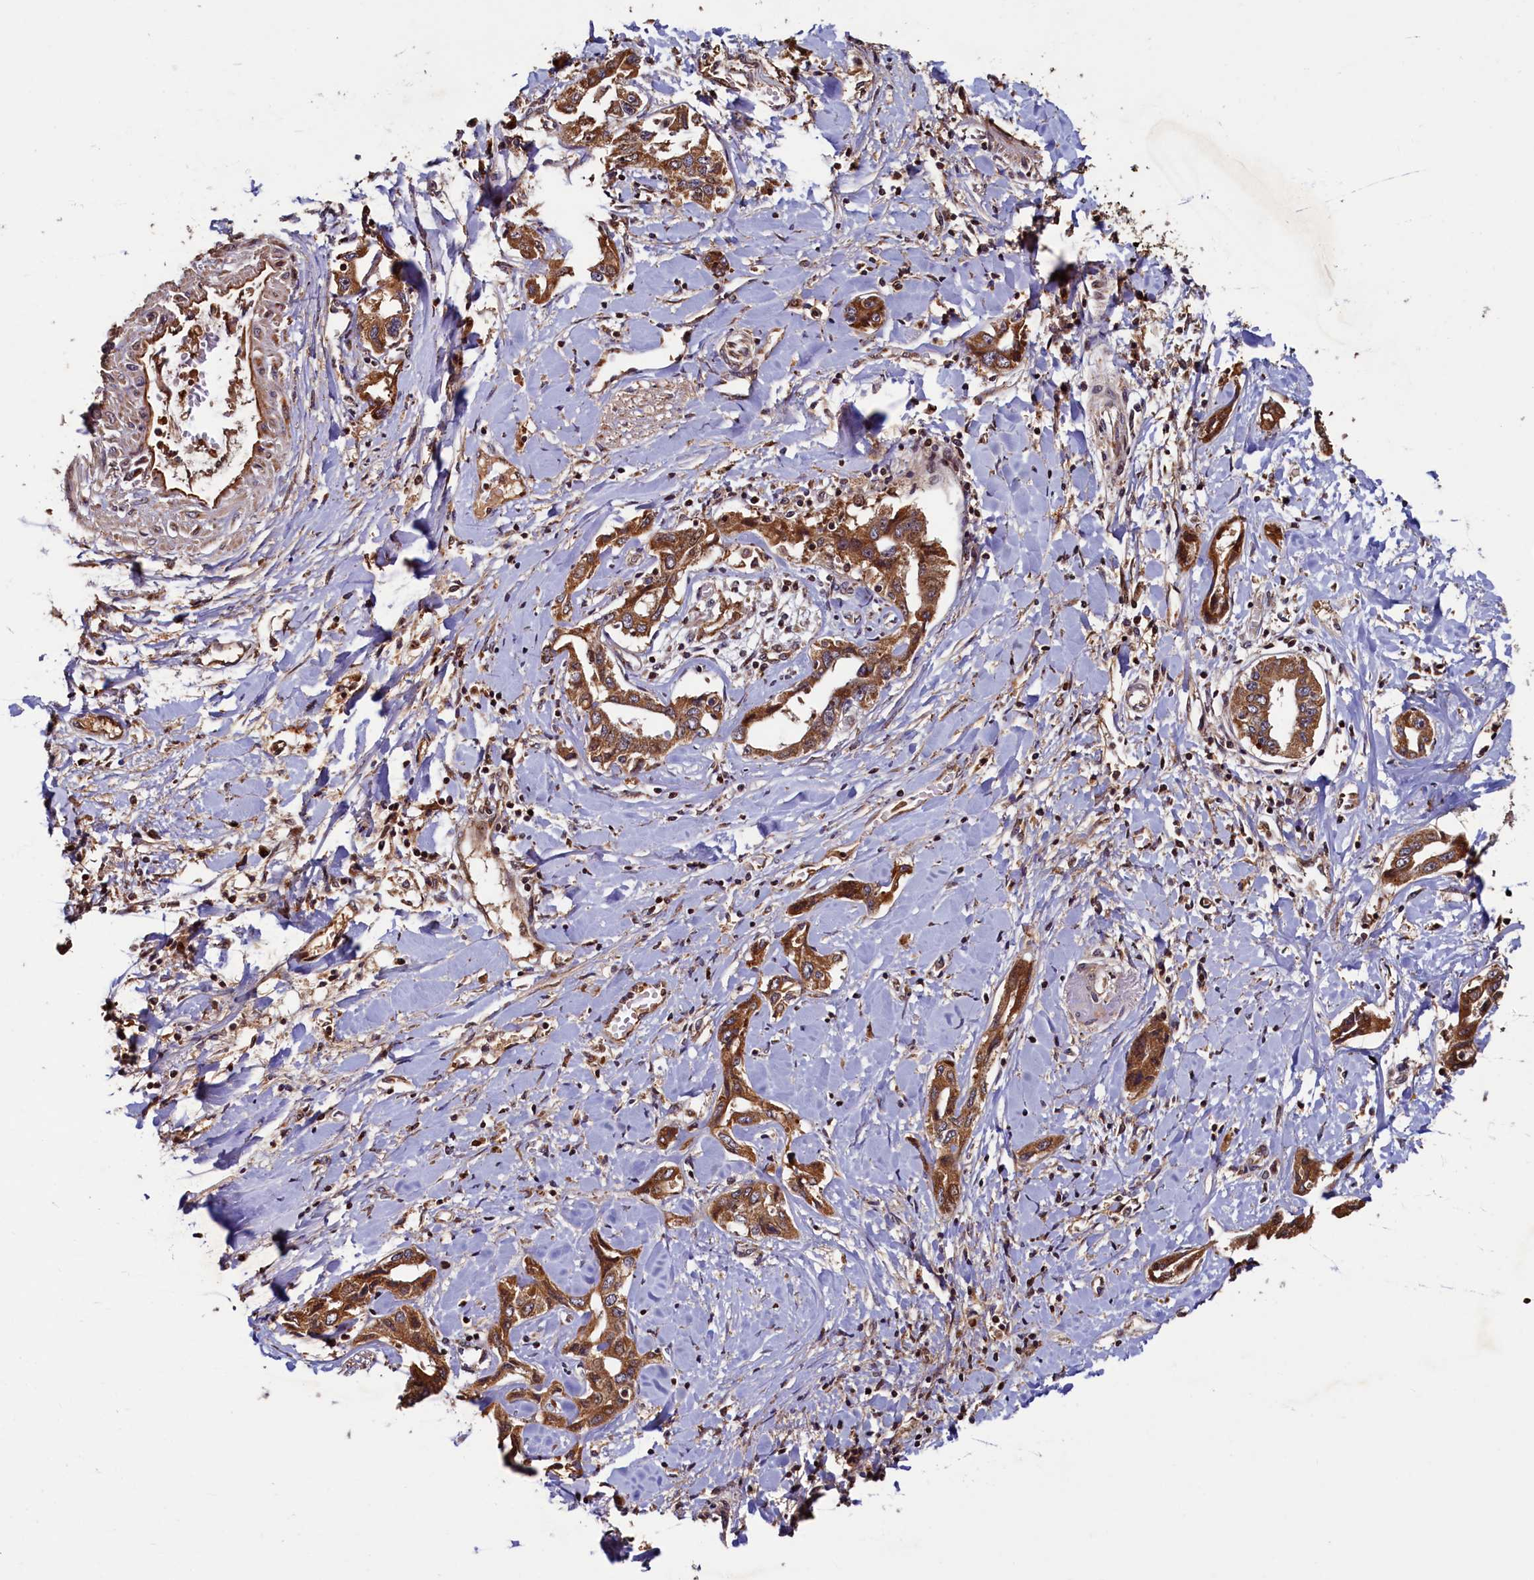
{"staining": {"intensity": "moderate", "quantity": ">75%", "location": "cytoplasmic/membranous"}, "tissue": "liver cancer", "cell_type": "Tumor cells", "image_type": "cancer", "snomed": [{"axis": "morphology", "description": "Cholangiocarcinoma"}, {"axis": "topography", "description": "Liver"}], "caption": "Immunohistochemistry staining of liver cancer, which demonstrates medium levels of moderate cytoplasmic/membranous positivity in about >75% of tumor cells indicating moderate cytoplasmic/membranous protein staining. The staining was performed using DAB (3,3'-diaminobenzidine) (brown) for protein detection and nuclei were counterstained in hematoxylin (blue).", "gene": "NCKAP5L", "patient": {"sex": "male", "age": 59}}